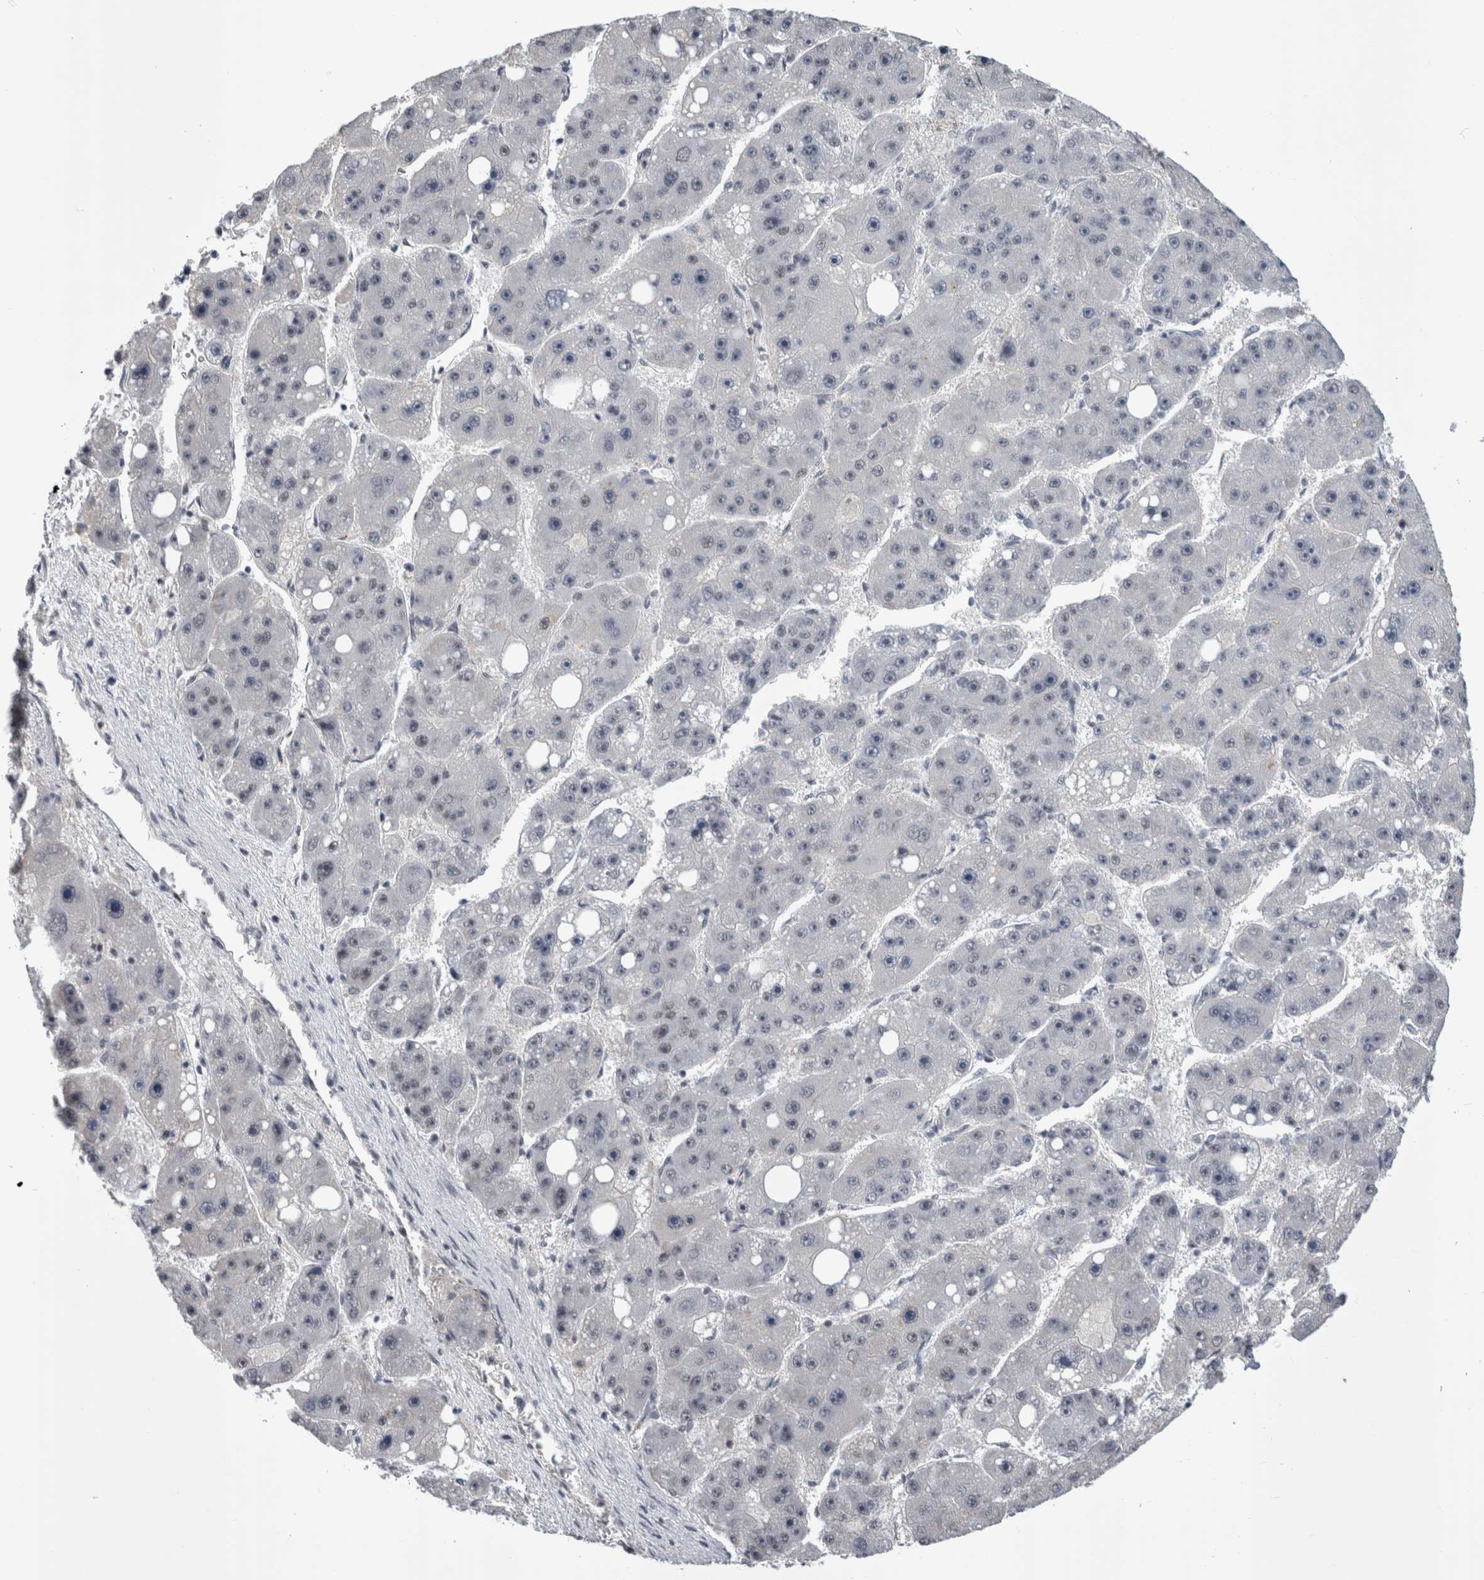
{"staining": {"intensity": "negative", "quantity": "none", "location": "none"}, "tissue": "liver cancer", "cell_type": "Tumor cells", "image_type": "cancer", "snomed": [{"axis": "morphology", "description": "Carcinoma, Hepatocellular, NOS"}, {"axis": "topography", "description": "Liver"}], "caption": "High power microscopy histopathology image of an immunohistochemistry photomicrograph of liver cancer, revealing no significant expression in tumor cells.", "gene": "ARID4B", "patient": {"sex": "female", "age": 61}}